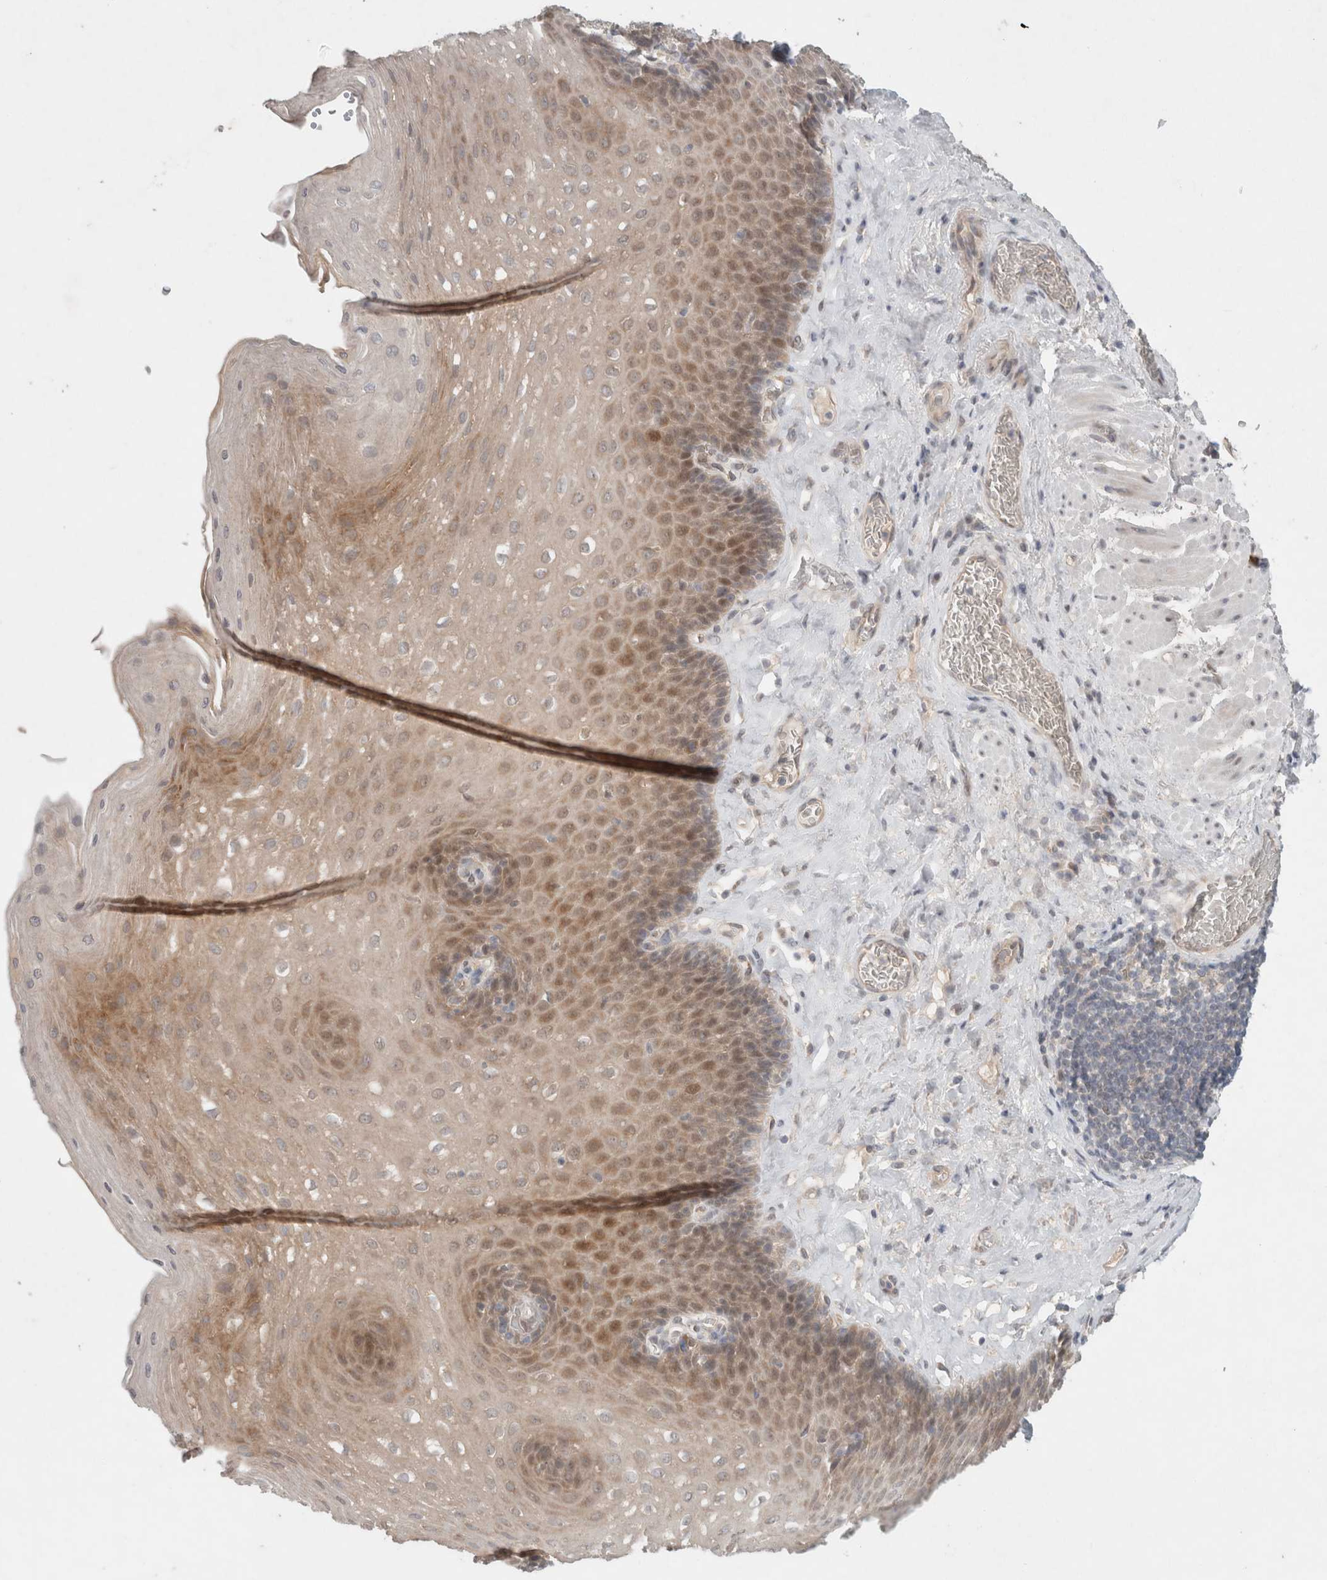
{"staining": {"intensity": "moderate", "quantity": "25%-75%", "location": "cytoplasmic/membranous,nuclear"}, "tissue": "esophagus", "cell_type": "Squamous epithelial cells", "image_type": "normal", "snomed": [{"axis": "morphology", "description": "Normal tissue, NOS"}, {"axis": "topography", "description": "Esophagus"}], "caption": "IHC micrograph of benign esophagus: human esophagus stained using immunohistochemistry (IHC) reveals medium levels of moderate protein expression localized specifically in the cytoplasmic/membranous,nuclear of squamous epithelial cells, appearing as a cytoplasmic/membranous,nuclear brown color.", "gene": "RASAL2", "patient": {"sex": "female", "age": 66}}